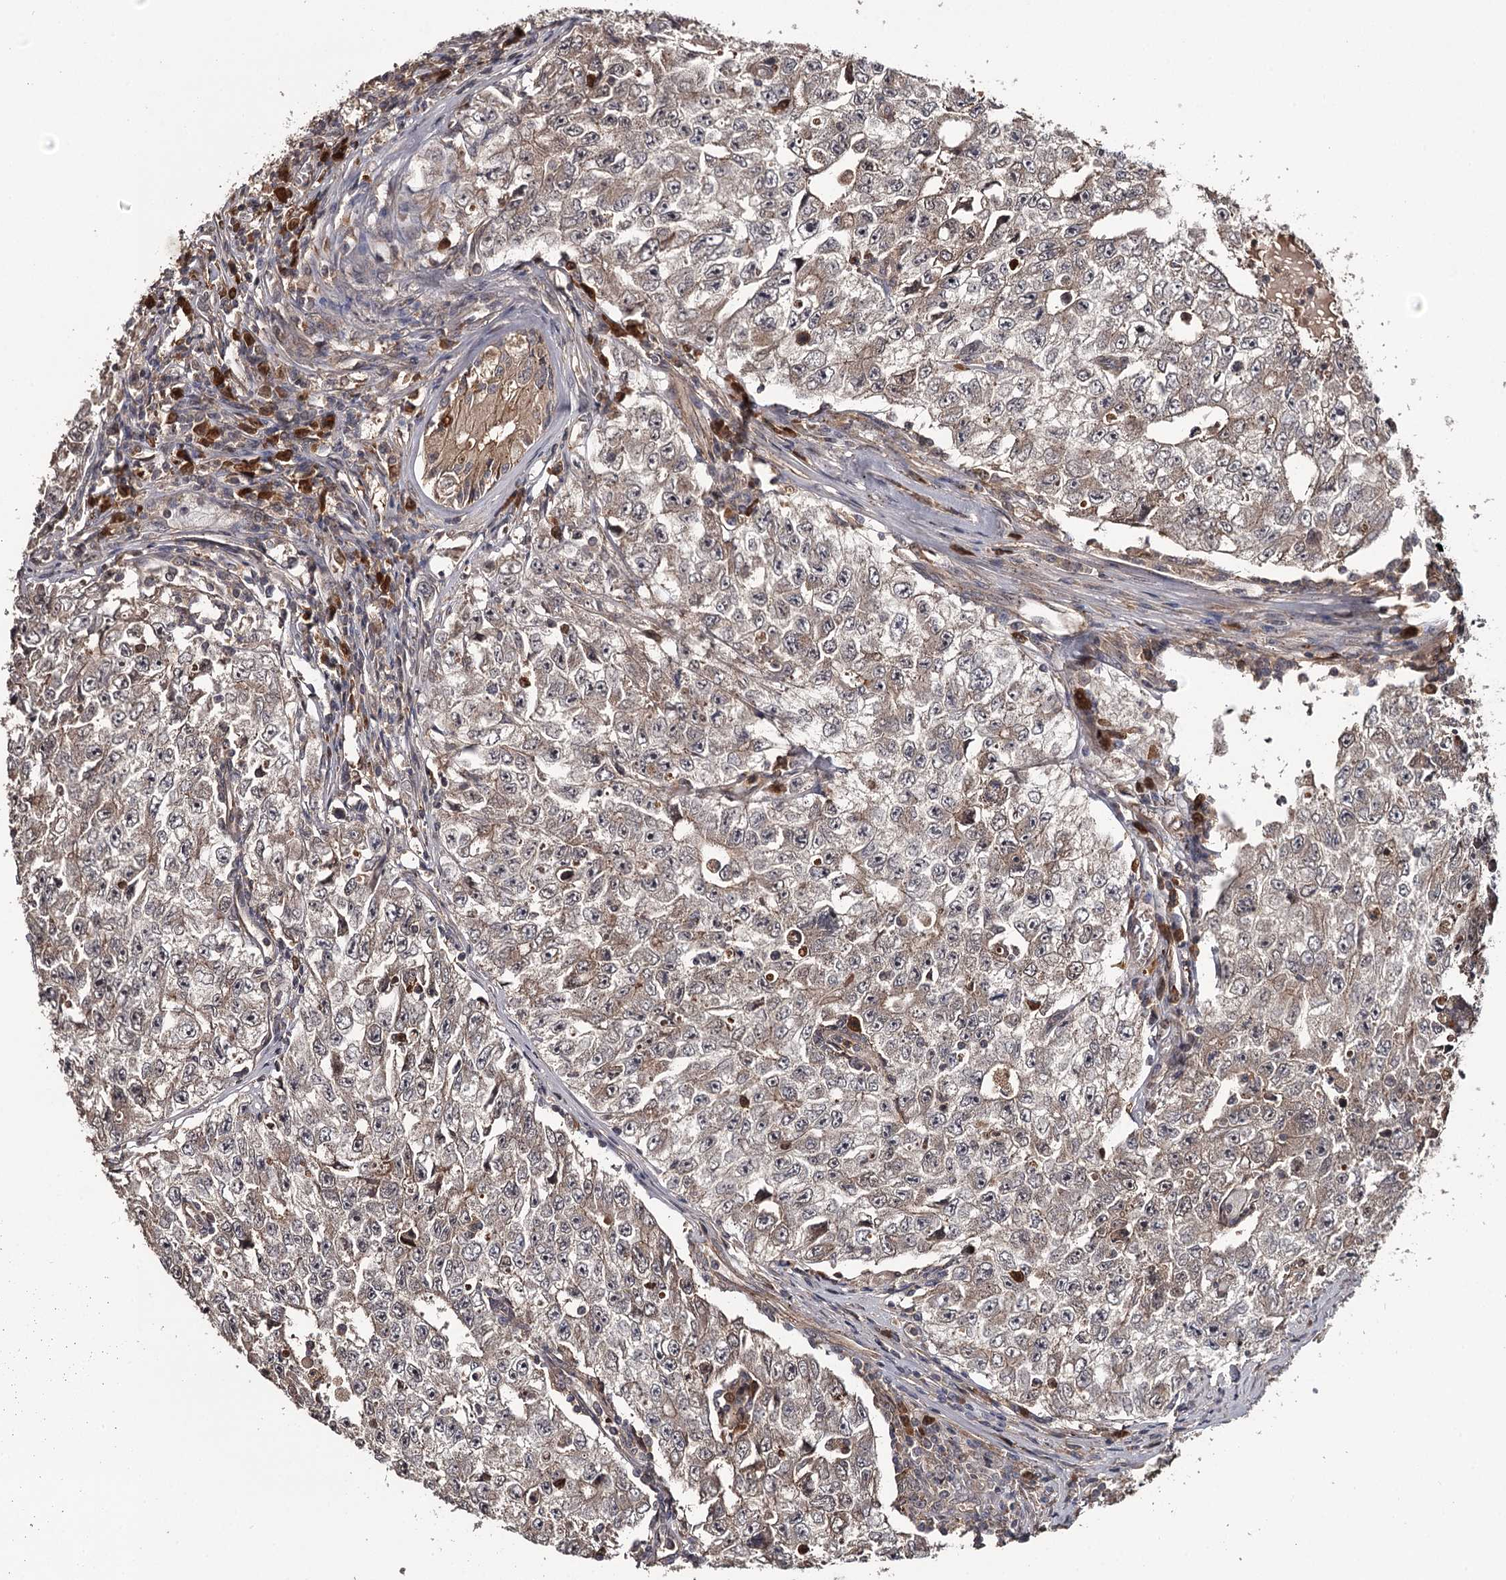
{"staining": {"intensity": "weak", "quantity": "25%-75%", "location": "cytoplasmic/membranous"}, "tissue": "testis cancer", "cell_type": "Tumor cells", "image_type": "cancer", "snomed": [{"axis": "morphology", "description": "Carcinoma, Embryonal, NOS"}, {"axis": "topography", "description": "Testis"}], "caption": "An IHC photomicrograph of tumor tissue is shown. Protein staining in brown highlights weak cytoplasmic/membranous positivity in testis embryonal carcinoma within tumor cells.", "gene": "TTC12", "patient": {"sex": "male", "age": 17}}